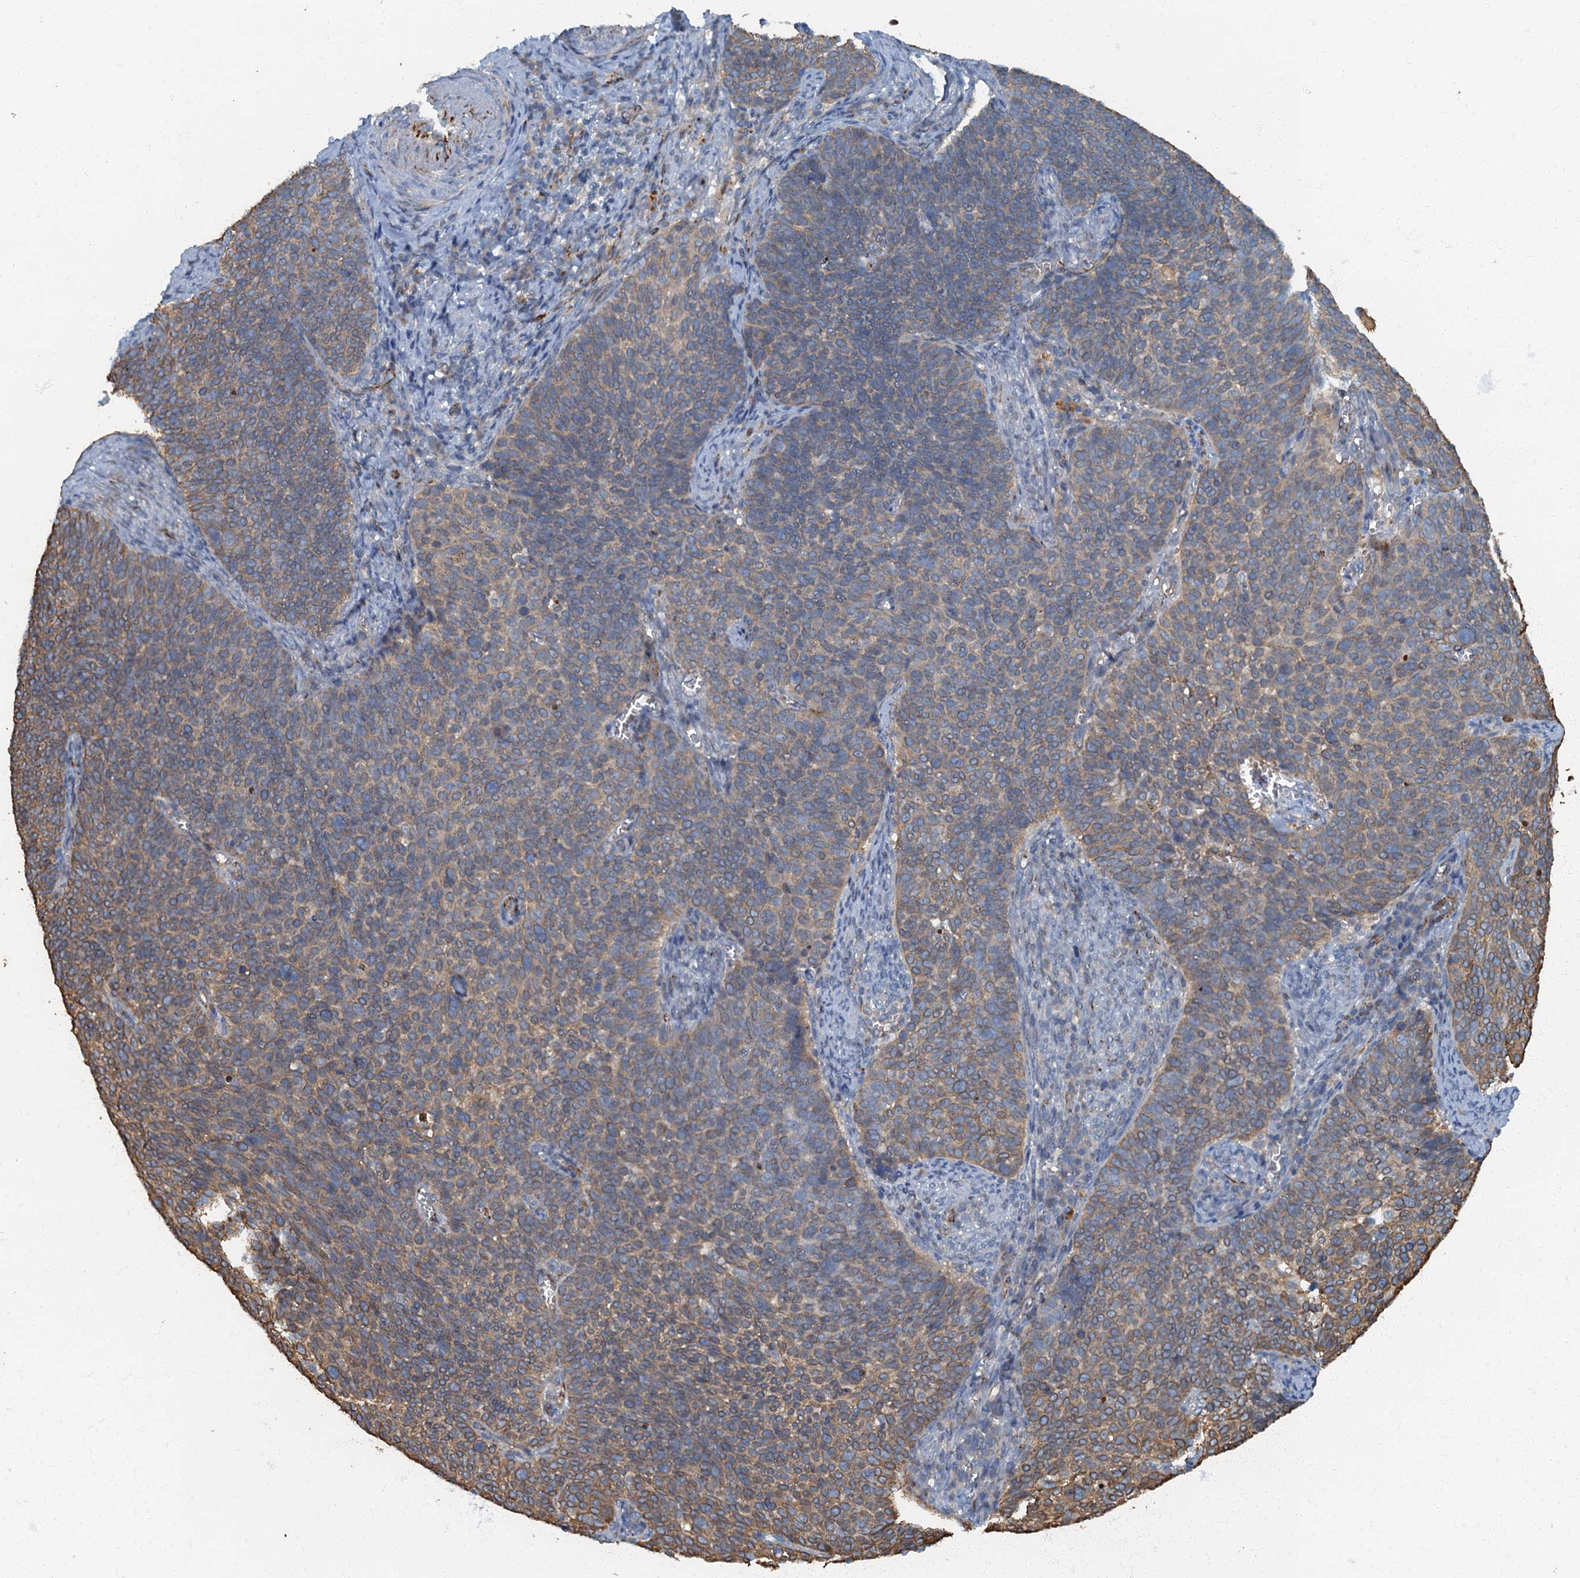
{"staining": {"intensity": "moderate", "quantity": "25%-75%", "location": "cytoplasmic/membranous"}, "tissue": "cervical cancer", "cell_type": "Tumor cells", "image_type": "cancer", "snomed": [{"axis": "morphology", "description": "Normal tissue, NOS"}, {"axis": "morphology", "description": "Squamous cell carcinoma, NOS"}, {"axis": "topography", "description": "Cervix"}], "caption": "Human cervical cancer stained with a brown dye reveals moderate cytoplasmic/membranous positive positivity in about 25%-75% of tumor cells.", "gene": "ARL11", "patient": {"sex": "female", "age": 39}}